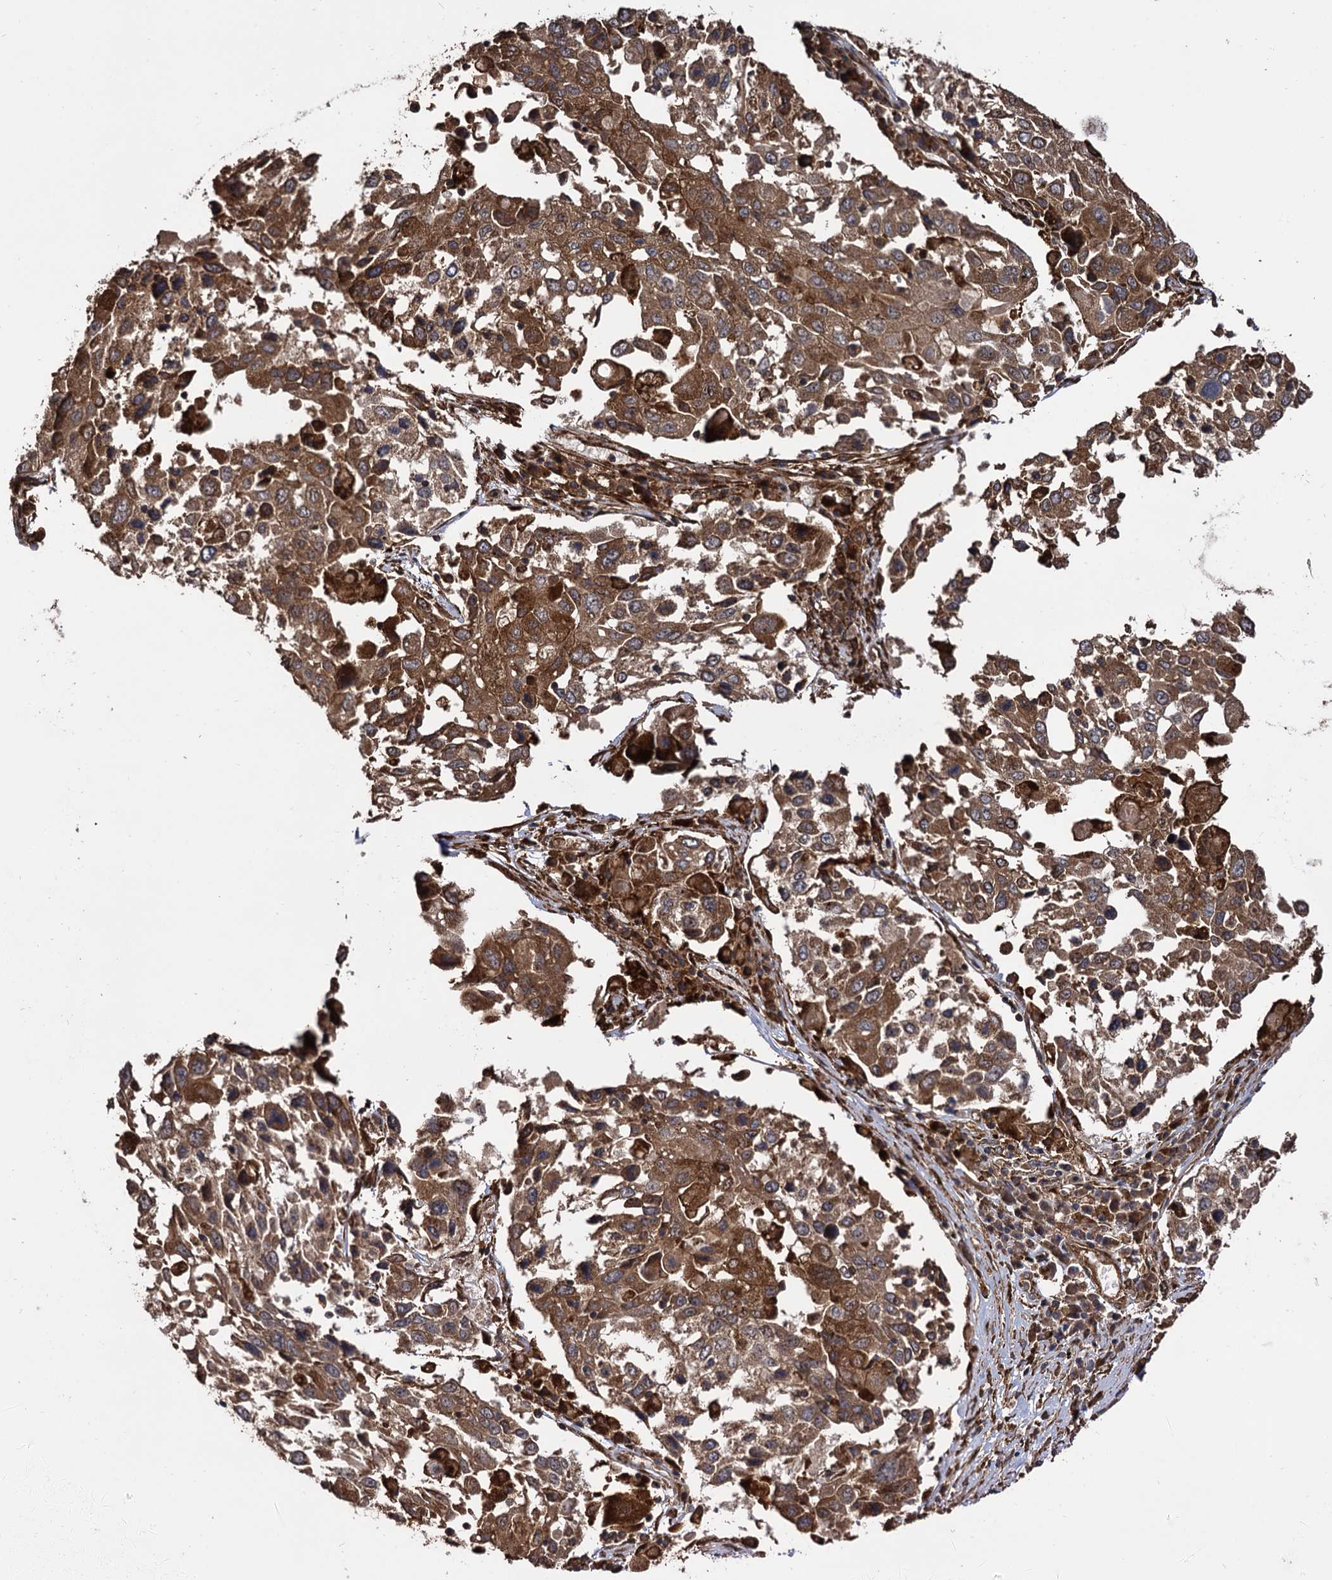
{"staining": {"intensity": "moderate", "quantity": ">75%", "location": "cytoplasmic/membranous"}, "tissue": "lung cancer", "cell_type": "Tumor cells", "image_type": "cancer", "snomed": [{"axis": "morphology", "description": "Squamous cell carcinoma, NOS"}, {"axis": "topography", "description": "Lung"}], "caption": "An immunohistochemistry micrograph of neoplastic tissue is shown. Protein staining in brown highlights moderate cytoplasmic/membranous positivity in lung cancer (squamous cell carcinoma) within tumor cells.", "gene": "ATP8B4", "patient": {"sex": "male", "age": 65}}